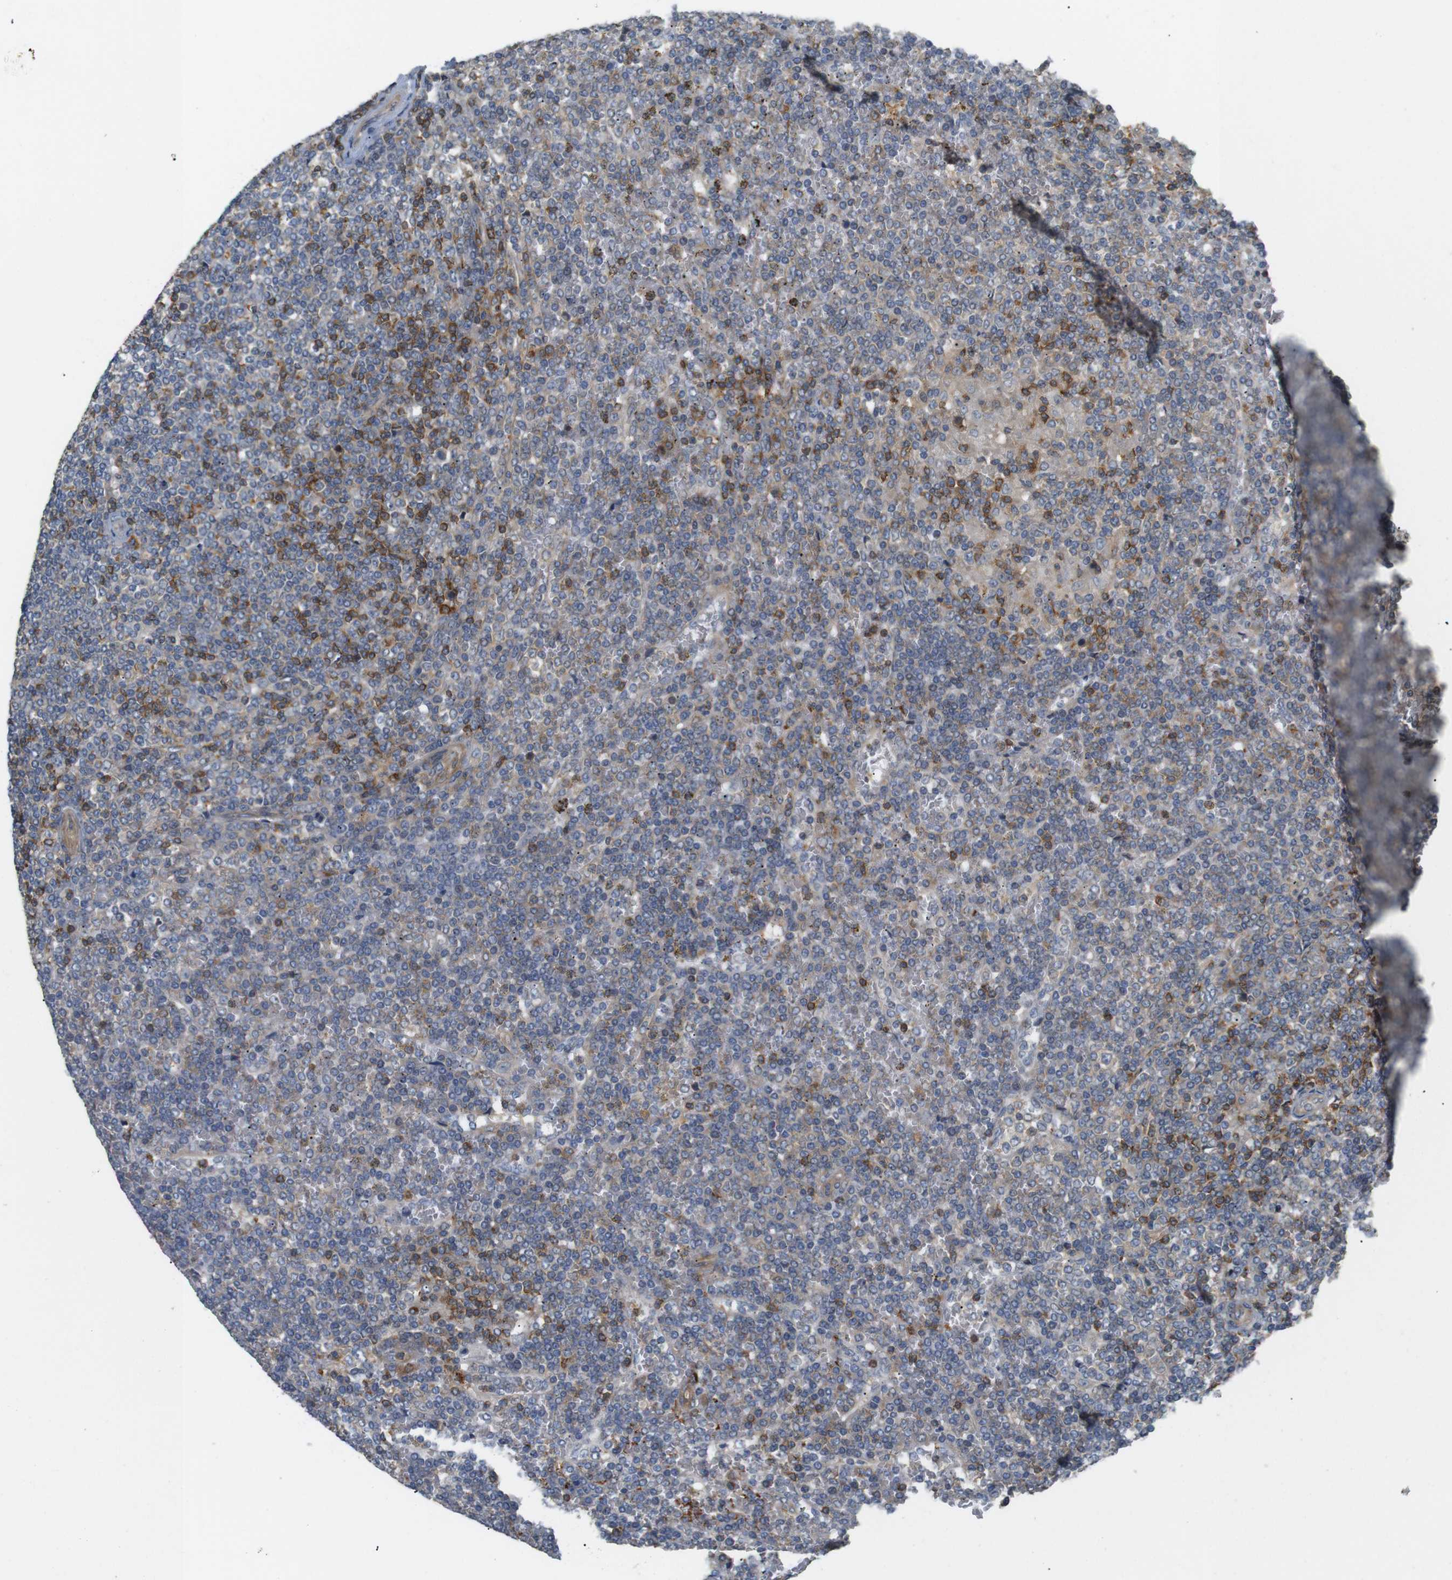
{"staining": {"intensity": "moderate", "quantity": "<25%", "location": "cytoplasmic/membranous"}, "tissue": "lymphoma", "cell_type": "Tumor cells", "image_type": "cancer", "snomed": [{"axis": "morphology", "description": "Malignant lymphoma, non-Hodgkin's type, Low grade"}, {"axis": "topography", "description": "Spleen"}], "caption": "IHC histopathology image of neoplastic tissue: malignant lymphoma, non-Hodgkin's type (low-grade) stained using IHC shows low levels of moderate protein expression localized specifically in the cytoplasmic/membranous of tumor cells, appearing as a cytoplasmic/membranous brown color.", "gene": "KSR1", "patient": {"sex": "female", "age": 19}}